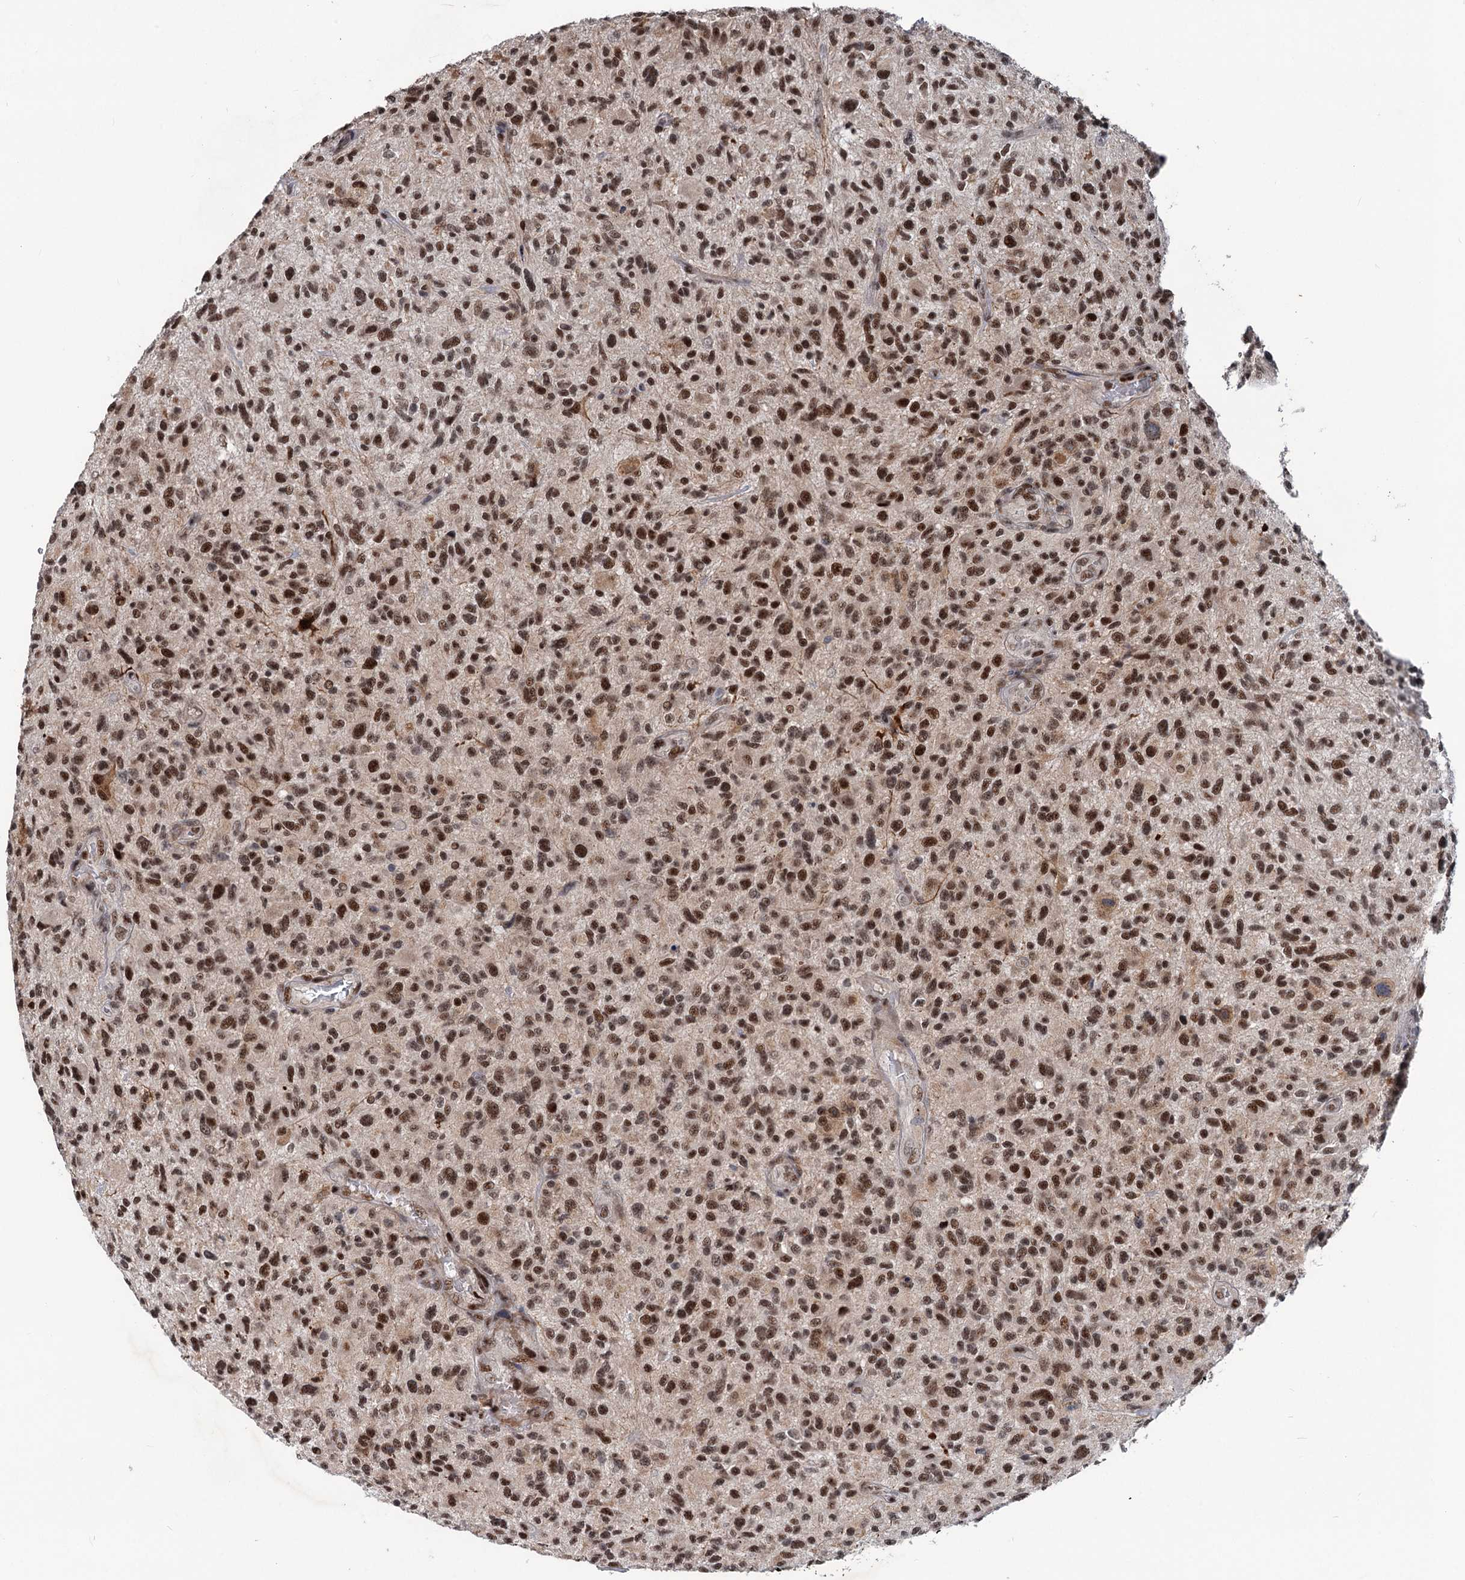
{"staining": {"intensity": "moderate", "quantity": ">75%", "location": "nuclear"}, "tissue": "glioma", "cell_type": "Tumor cells", "image_type": "cancer", "snomed": [{"axis": "morphology", "description": "Glioma, malignant, High grade"}, {"axis": "topography", "description": "Brain"}], "caption": "Glioma stained with DAB (3,3'-diaminobenzidine) immunohistochemistry shows medium levels of moderate nuclear expression in approximately >75% of tumor cells.", "gene": "PHF8", "patient": {"sex": "male", "age": 47}}